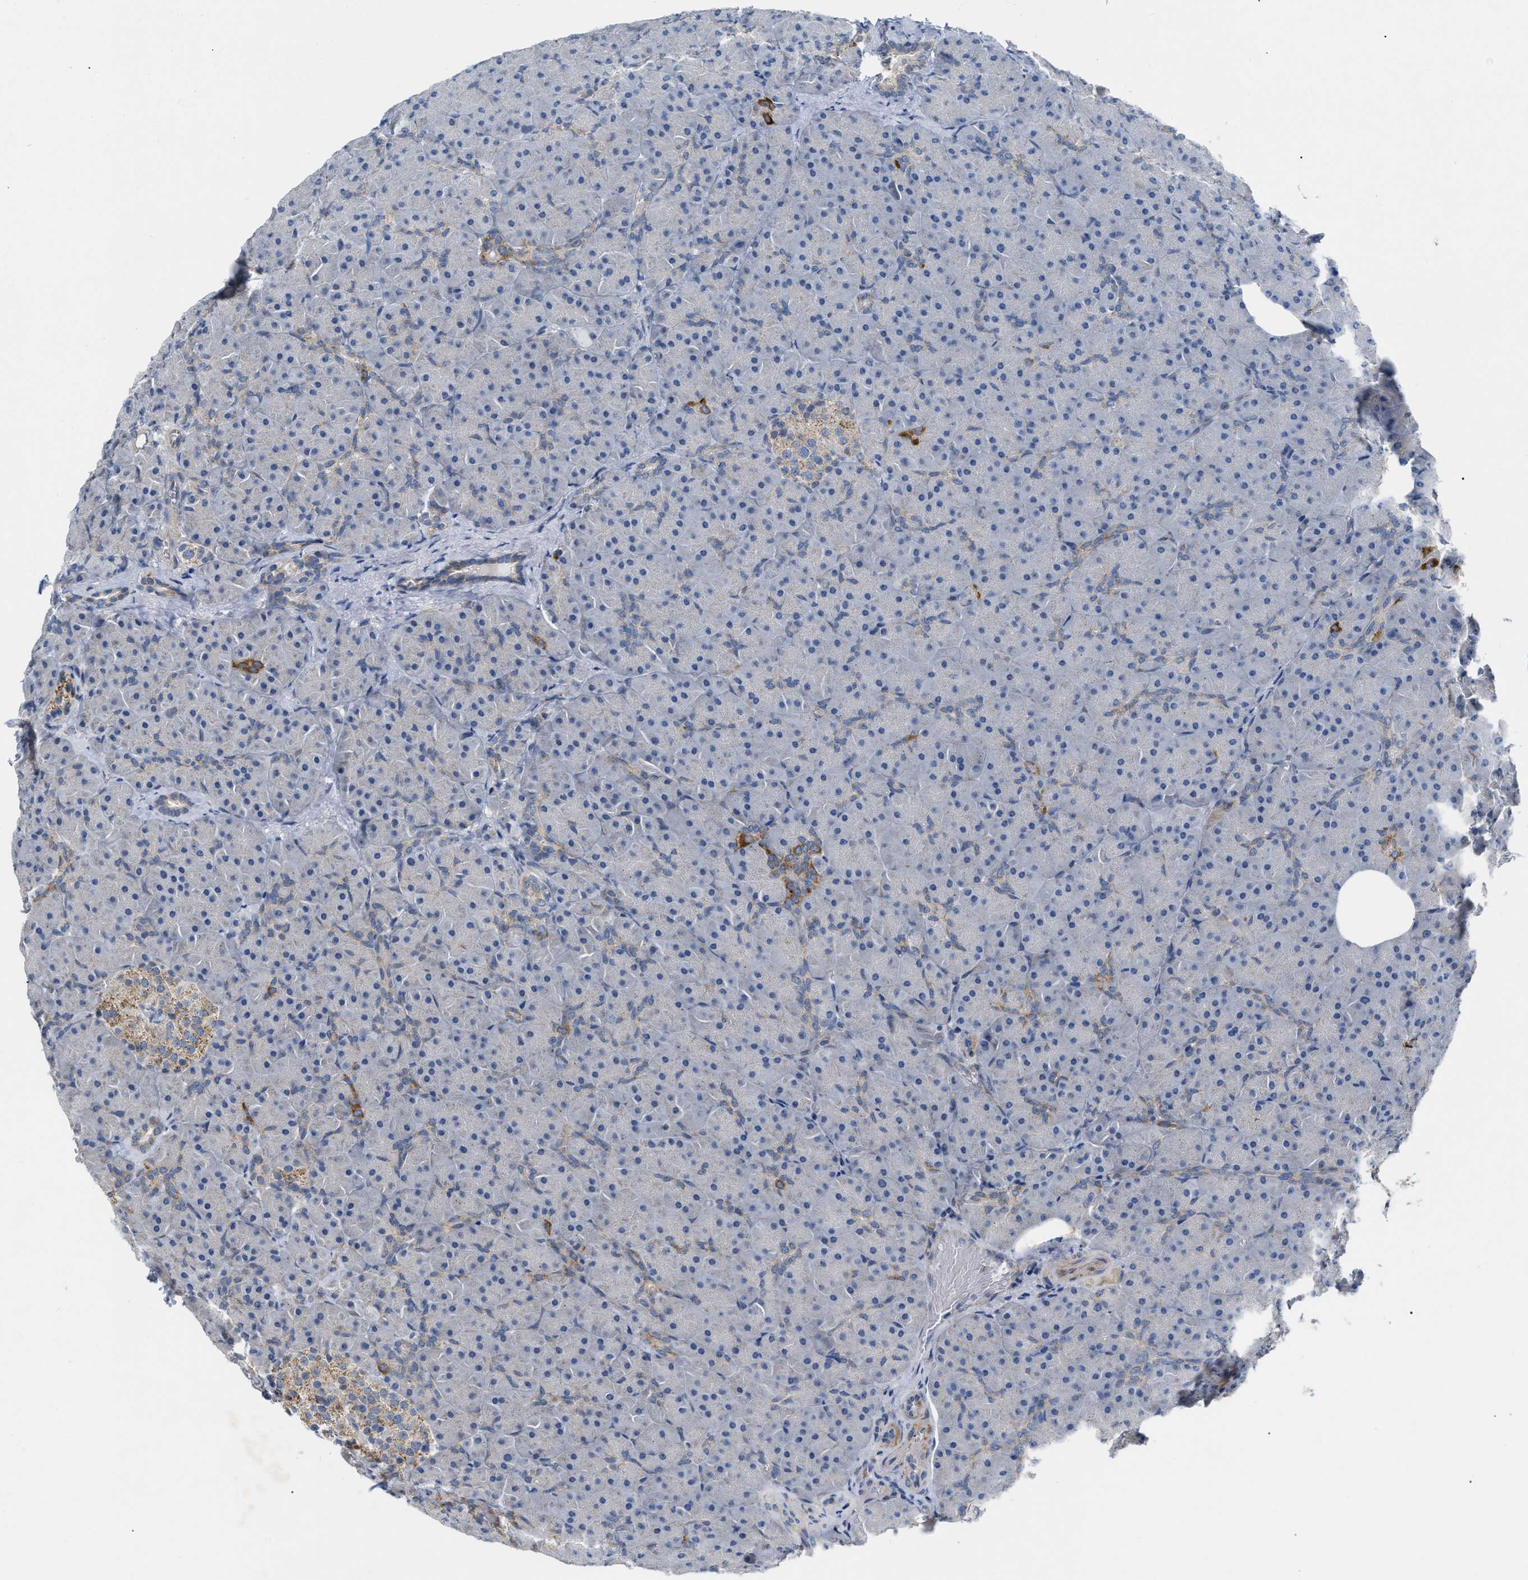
{"staining": {"intensity": "moderate", "quantity": "<25%", "location": "cytoplasmic/membranous"}, "tissue": "pancreas", "cell_type": "Exocrine glandular cells", "image_type": "normal", "snomed": [{"axis": "morphology", "description": "Normal tissue, NOS"}, {"axis": "topography", "description": "Pancreas"}], "caption": "Exocrine glandular cells reveal low levels of moderate cytoplasmic/membranous positivity in about <25% of cells in normal pancreas.", "gene": "DHX58", "patient": {"sex": "male", "age": 66}}